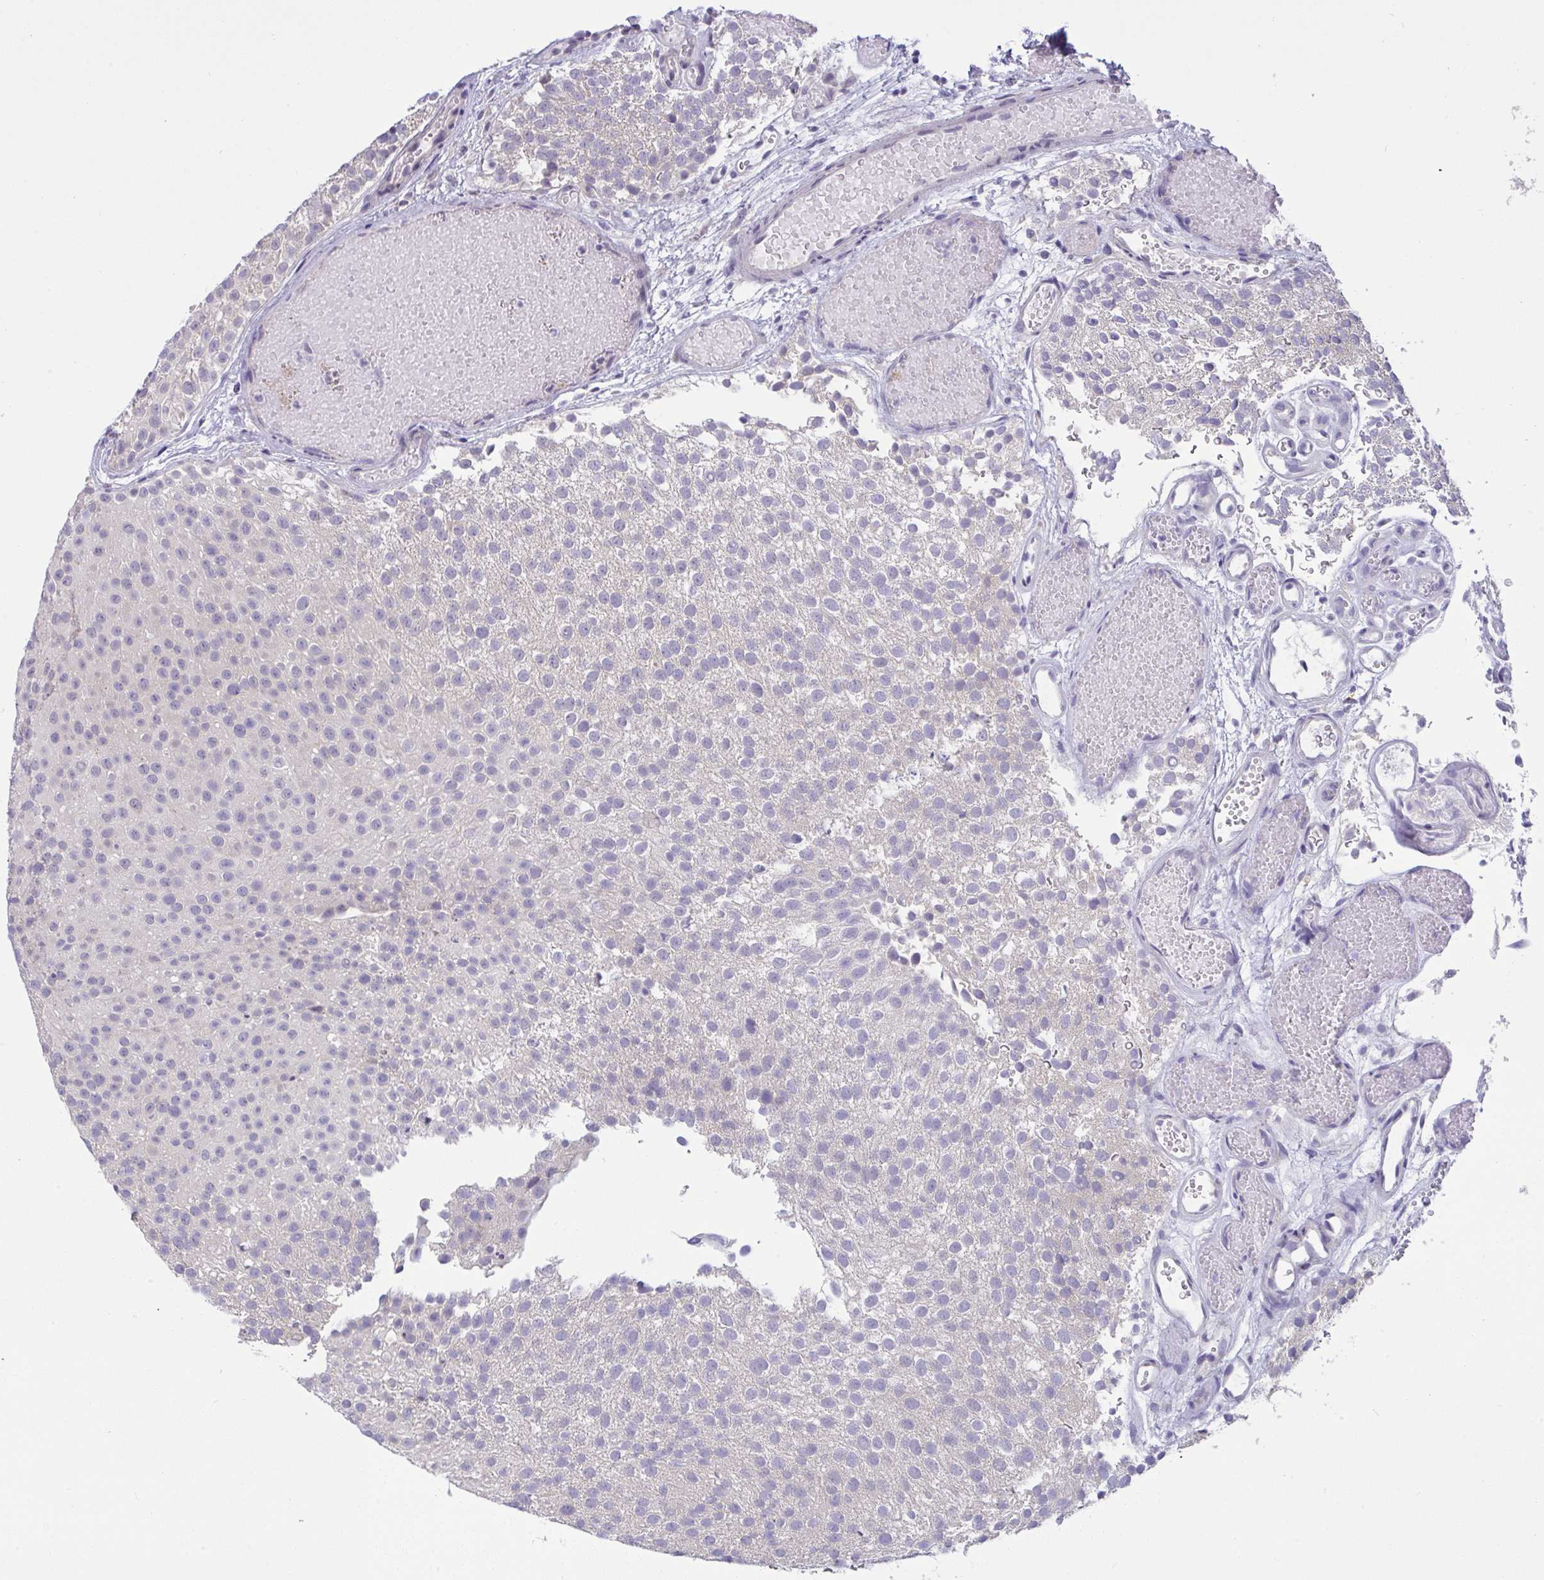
{"staining": {"intensity": "negative", "quantity": "none", "location": "none"}, "tissue": "urothelial cancer", "cell_type": "Tumor cells", "image_type": "cancer", "snomed": [{"axis": "morphology", "description": "Urothelial carcinoma, Low grade"}, {"axis": "topography", "description": "Urinary bladder"}], "caption": "Tumor cells show no significant protein expression in urothelial cancer. (DAB immunohistochemistry with hematoxylin counter stain).", "gene": "TMEM41A", "patient": {"sex": "male", "age": 78}}